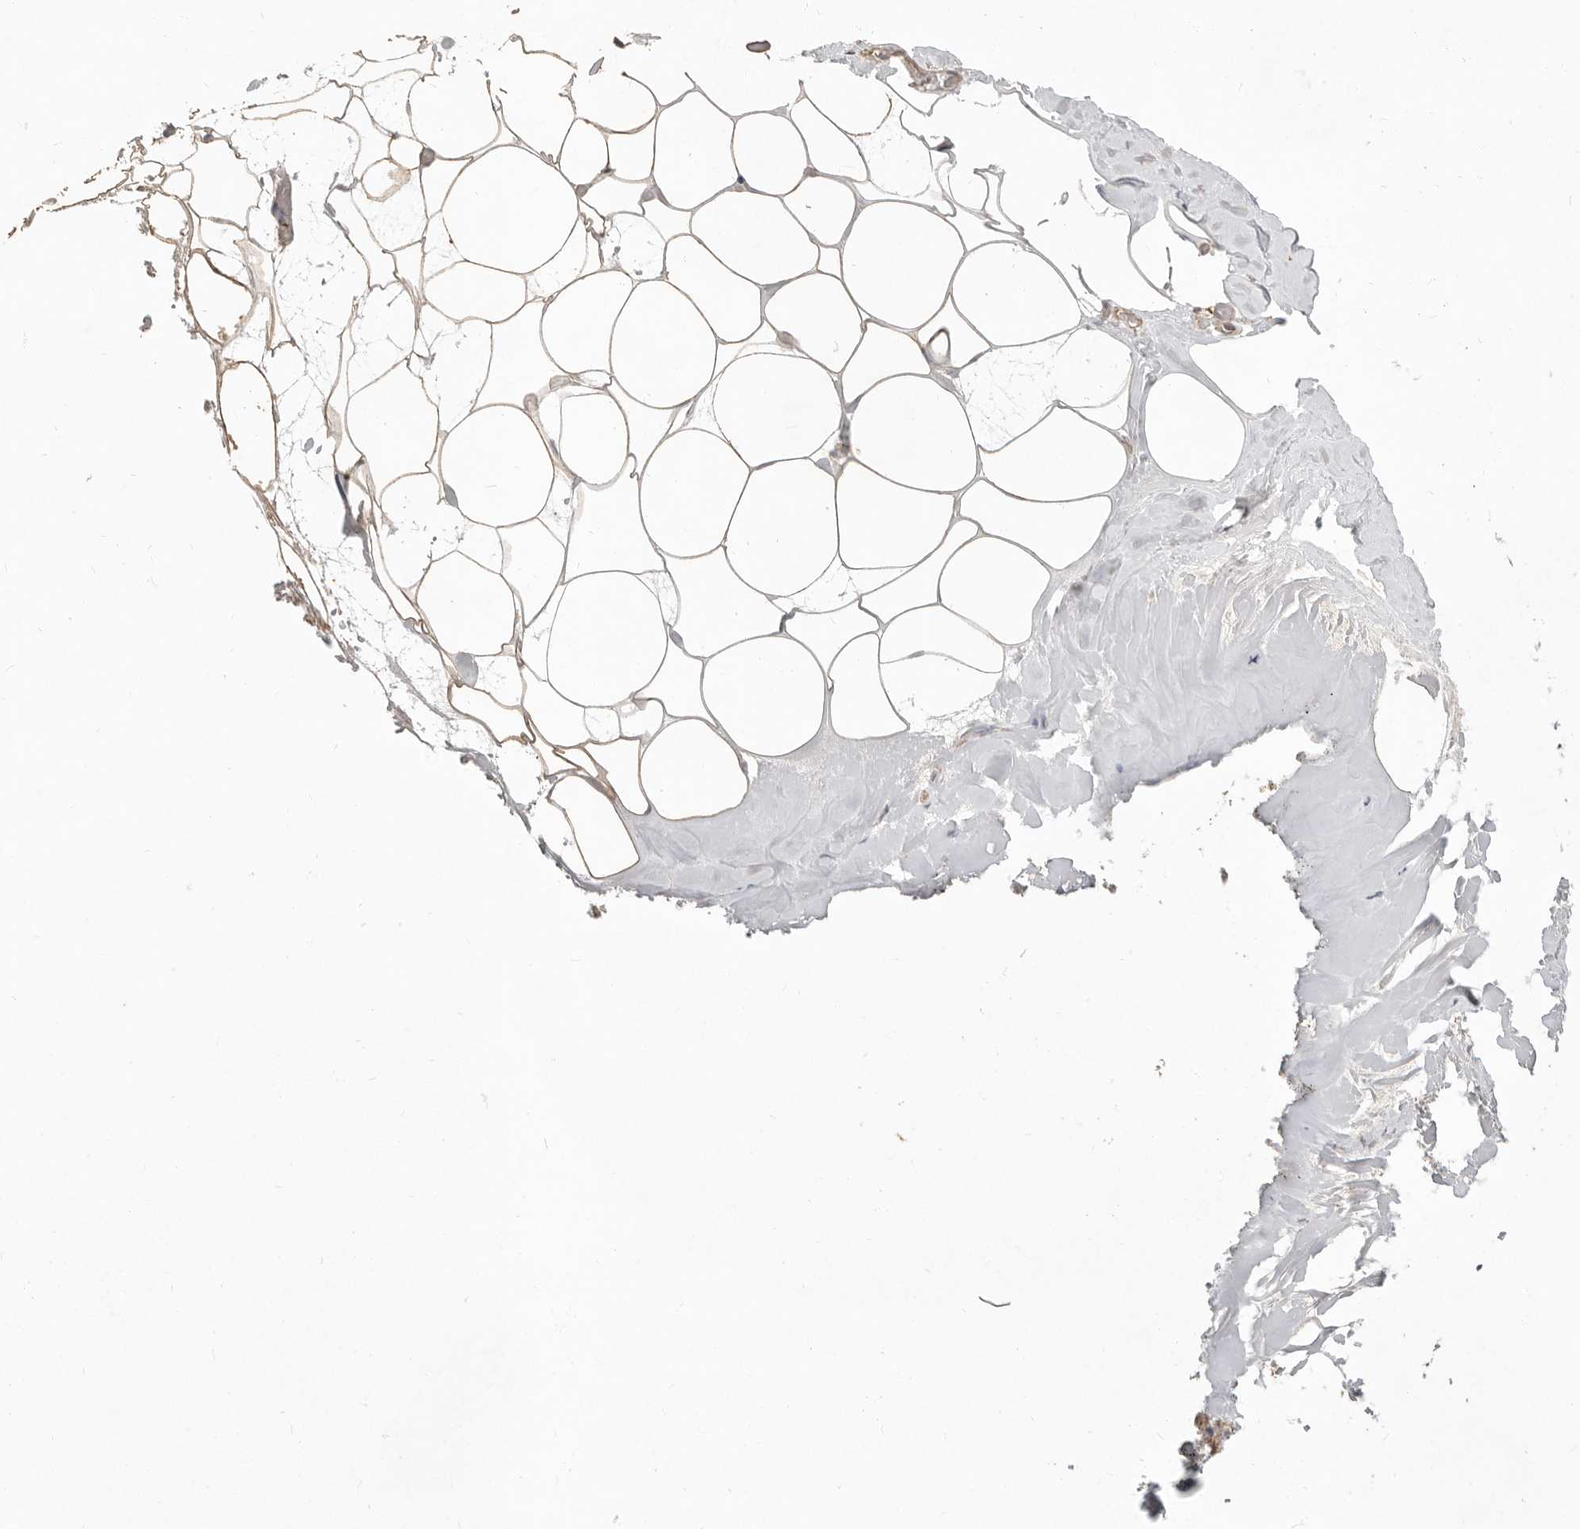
{"staining": {"intensity": "weak", "quantity": ">75%", "location": "cytoplasmic/membranous"}, "tissue": "adipose tissue", "cell_type": "Adipocytes", "image_type": "normal", "snomed": [{"axis": "morphology", "description": "Normal tissue, NOS"}, {"axis": "morphology", "description": "Fibrosis, NOS"}, {"axis": "topography", "description": "Breast"}, {"axis": "topography", "description": "Adipose tissue"}], "caption": "Adipose tissue stained for a protein demonstrates weak cytoplasmic/membranous positivity in adipocytes. Ihc stains the protein of interest in brown and the nuclei are stained blue.", "gene": "ARHGEF10L", "patient": {"sex": "female", "age": 39}}